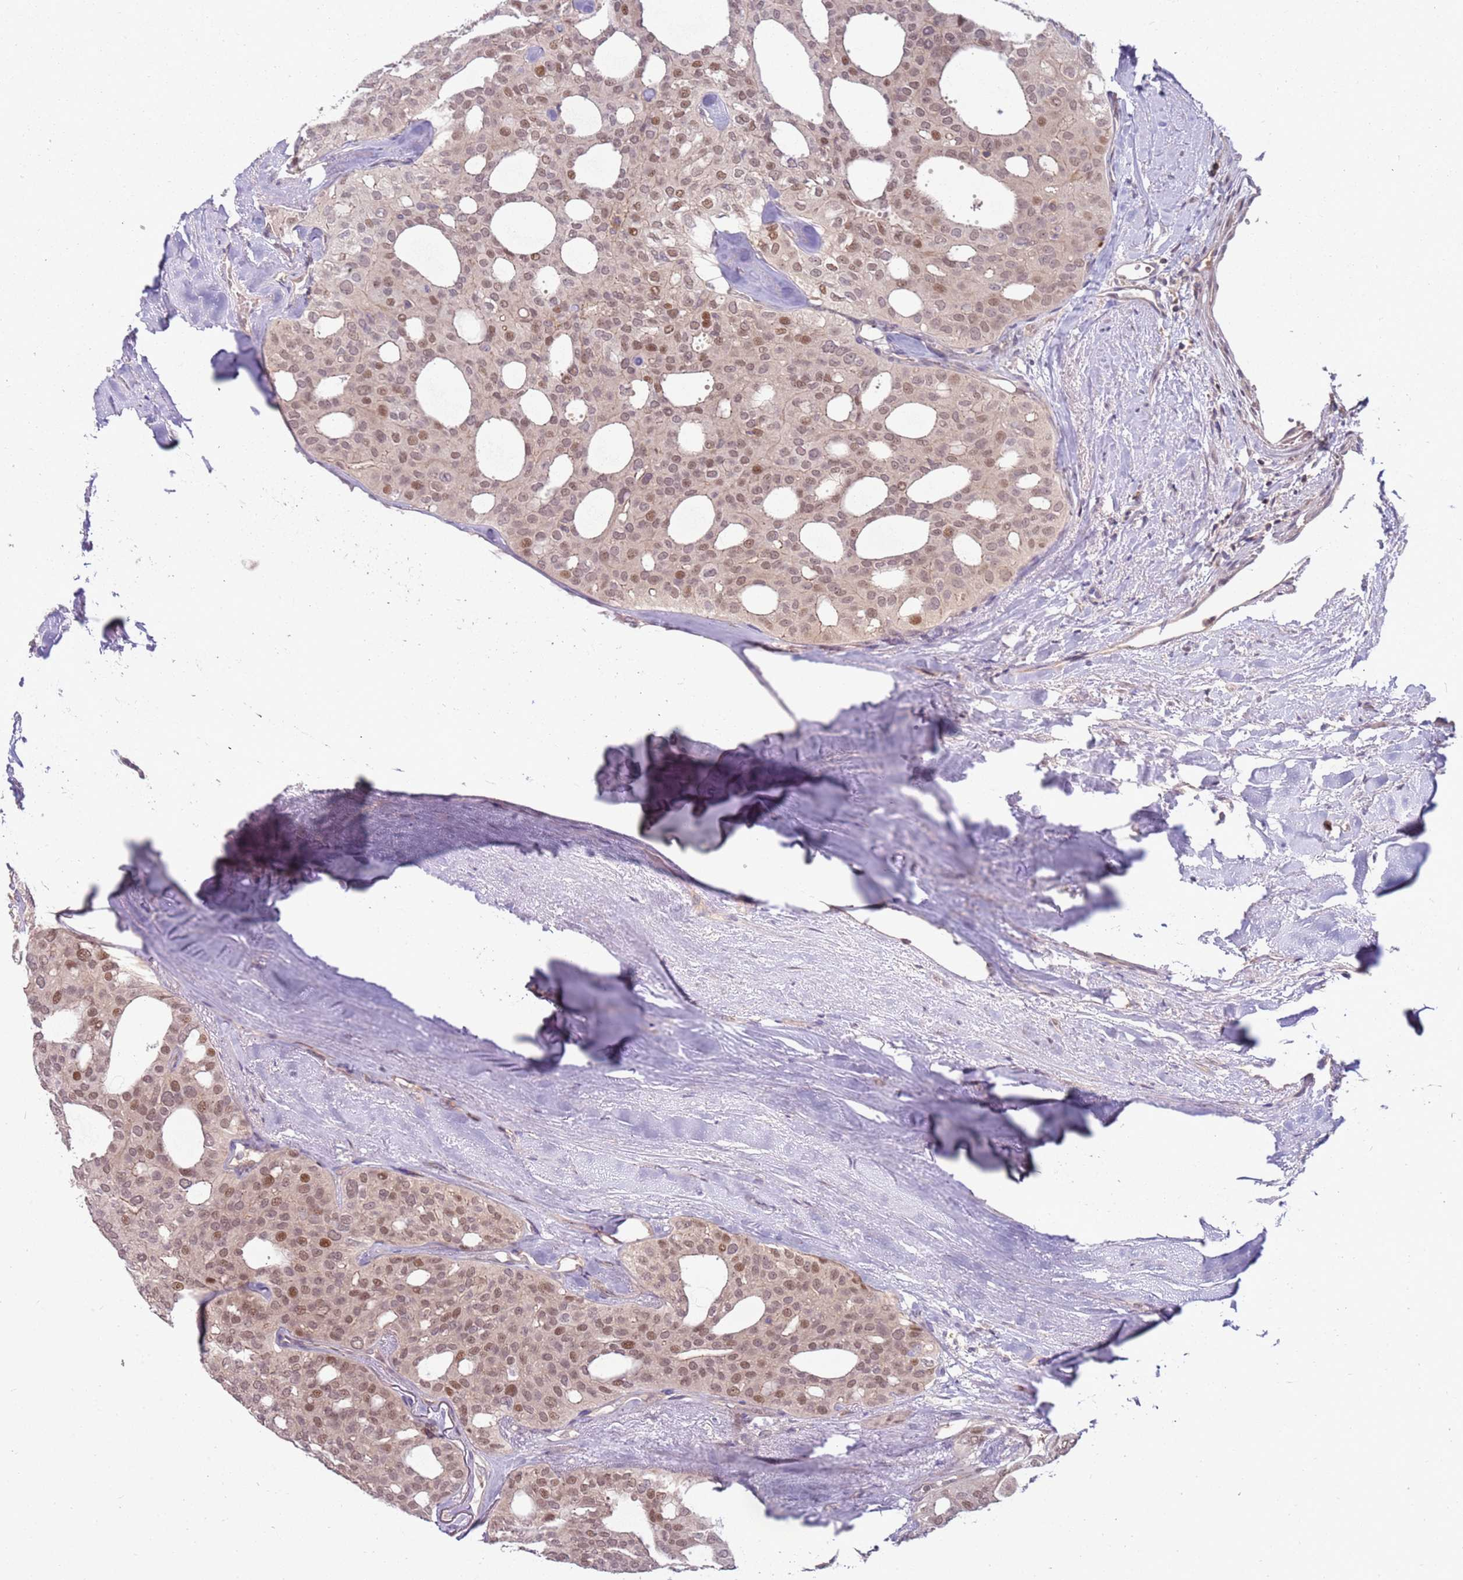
{"staining": {"intensity": "moderate", "quantity": ">75%", "location": "nuclear"}, "tissue": "thyroid cancer", "cell_type": "Tumor cells", "image_type": "cancer", "snomed": [{"axis": "morphology", "description": "Follicular adenoma carcinoma, NOS"}, {"axis": "topography", "description": "Thyroid gland"}], "caption": "This is an image of IHC staining of thyroid follicular adenoma carcinoma, which shows moderate expression in the nuclear of tumor cells.", "gene": "GSTO2", "patient": {"sex": "male", "age": 75}}